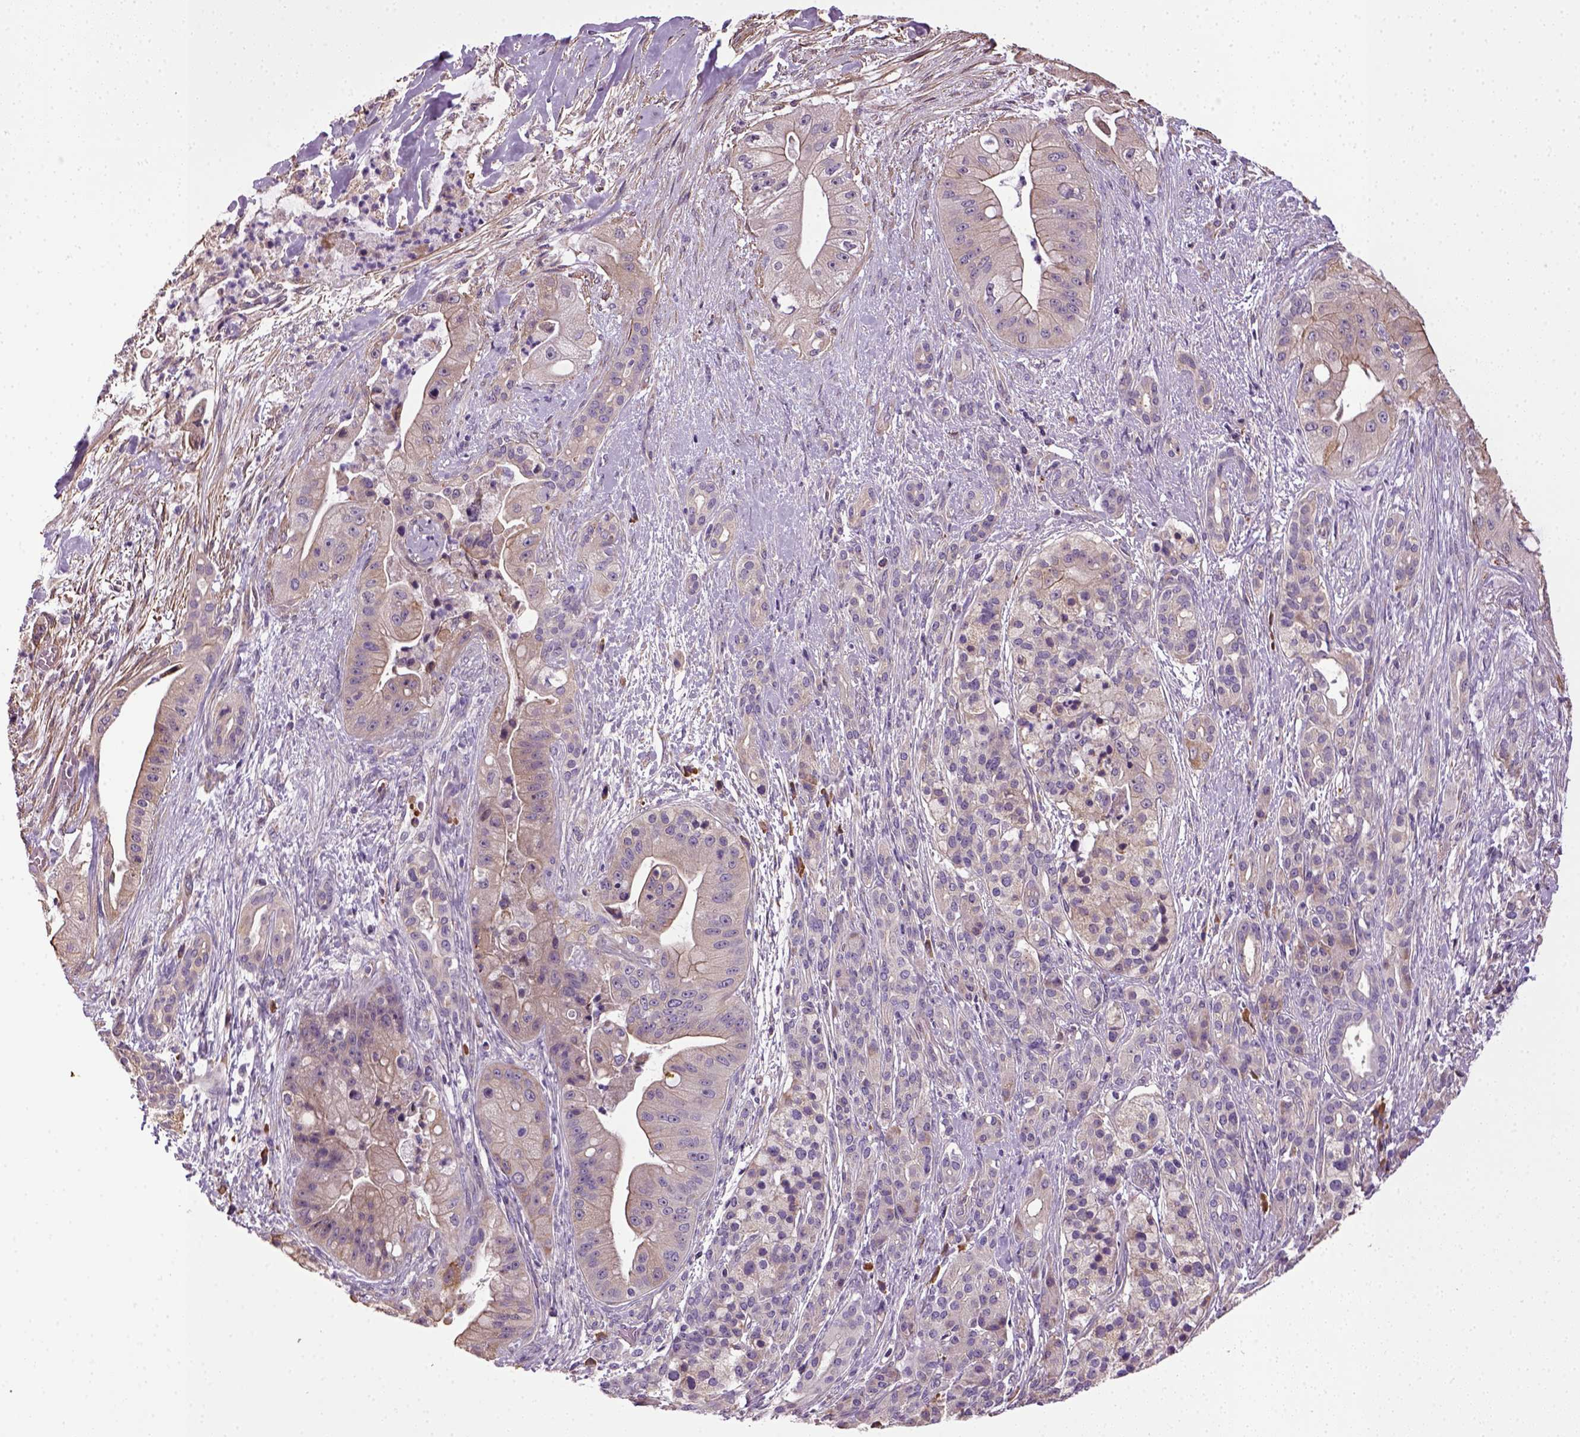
{"staining": {"intensity": "negative", "quantity": "none", "location": "none"}, "tissue": "pancreatic cancer", "cell_type": "Tumor cells", "image_type": "cancer", "snomed": [{"axis": "morphology", "description": "Normal tissue, NOS"}, {"axis": "morphology", "description": "Inflammation, NOS"}, {"axis": "morphology", "description": "Adenocarcinoma, NOS"}, {"axis": "topography", "description": "Pancreas"}], "caption": "Immunohistochemical staining of human adenocarcinoma (pancreatic) exhibits no significant positivity in tumor cells.", "gene": "TPRG1", "patient": {"sex": "male", "age": 57}}